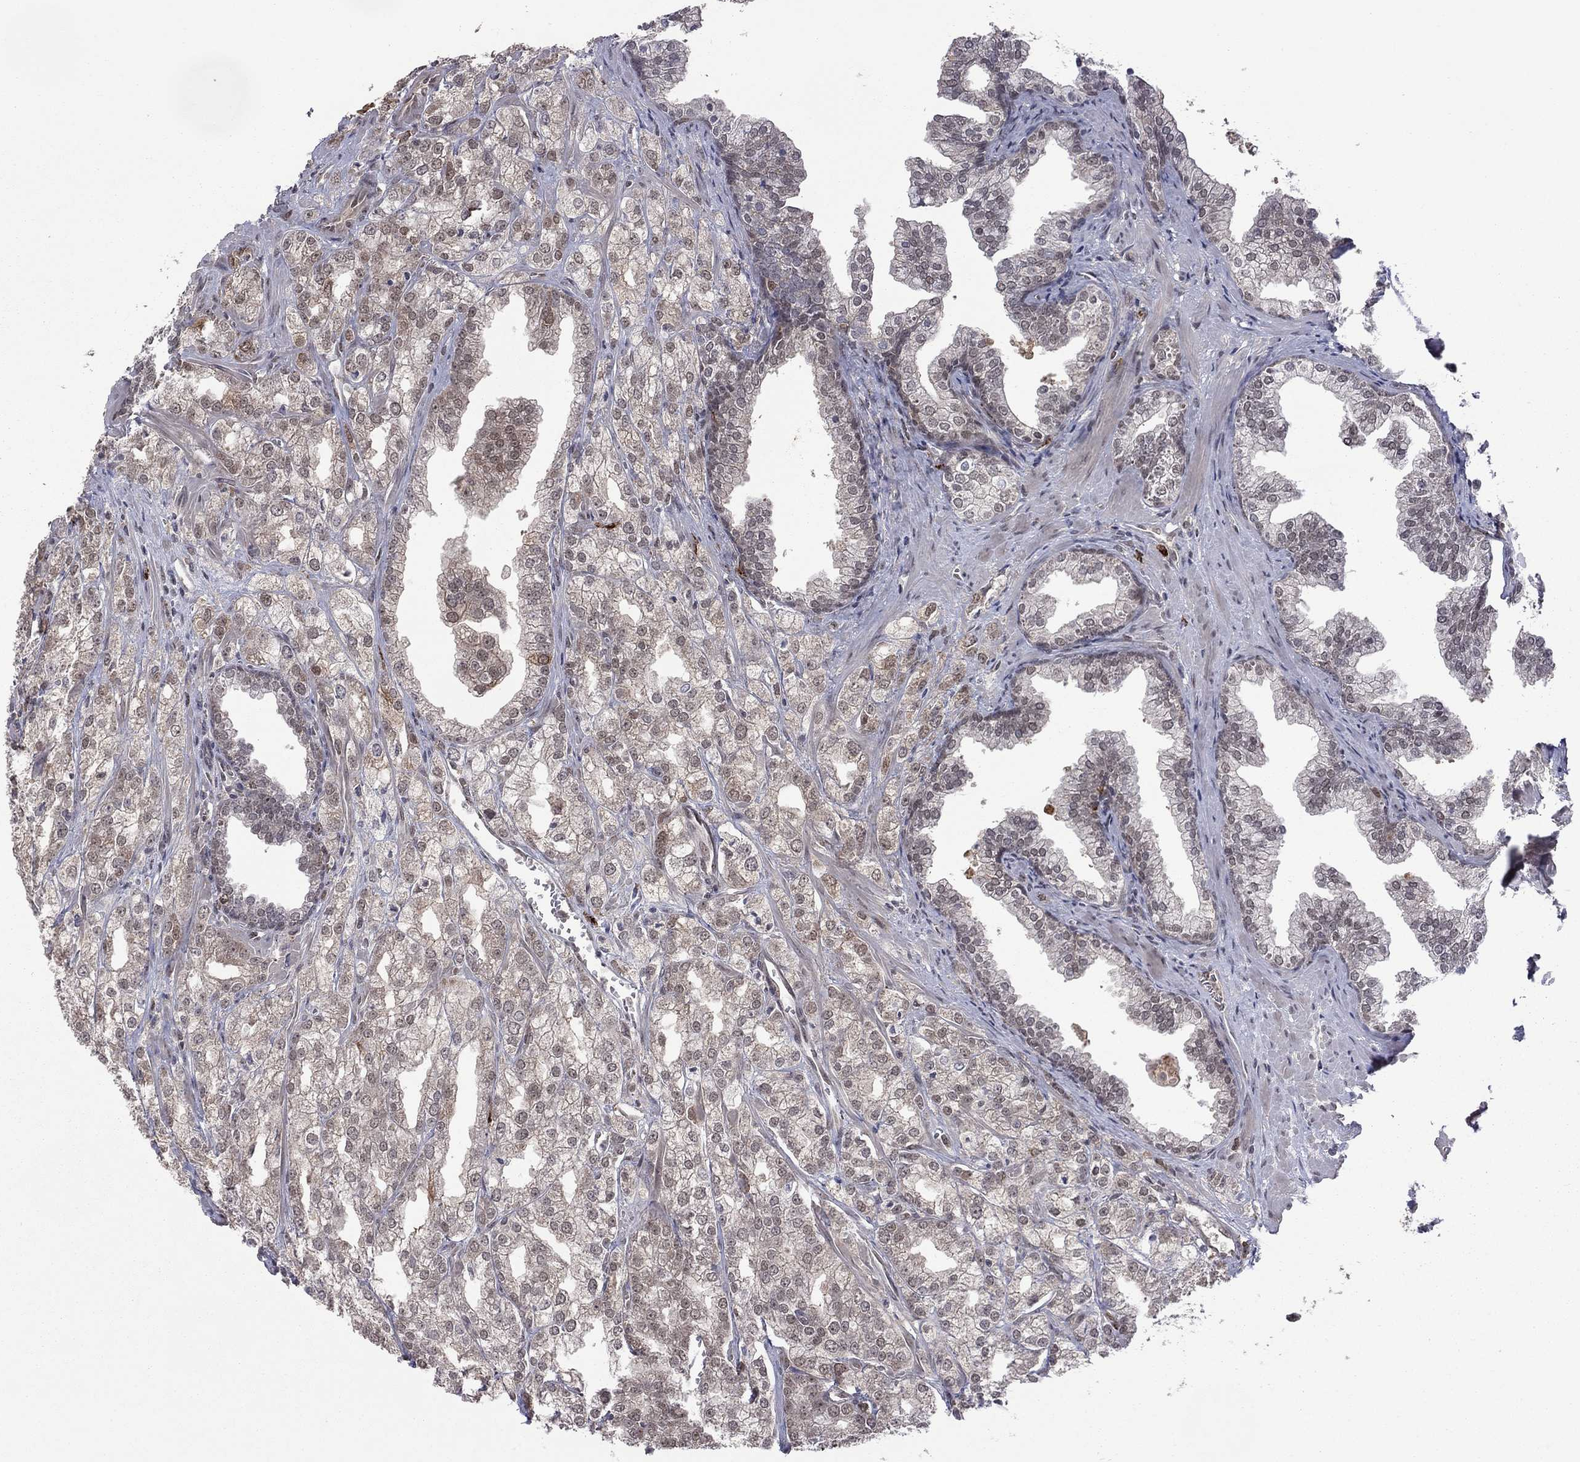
{"staining": {"intensity": "weak", "quantity": ">75%", "location": "cytoplasmic/membranous"}, "tissue": "prostate cancer", "cell_type": "Tumor cells", "image_type": "cancer", "snomed": [{"axis": "morphology", "description": "Adenocarcinoma, NOS"}, {"axis": "topography", "description": "Prostate"}], "caption": "Human prostate cancer (adenocarcinoma) stained with a protein marker demonstrates weak staining in tumor cells.", "gene": "GPAA1", "patient": {"sex": "male", "age": 70}}